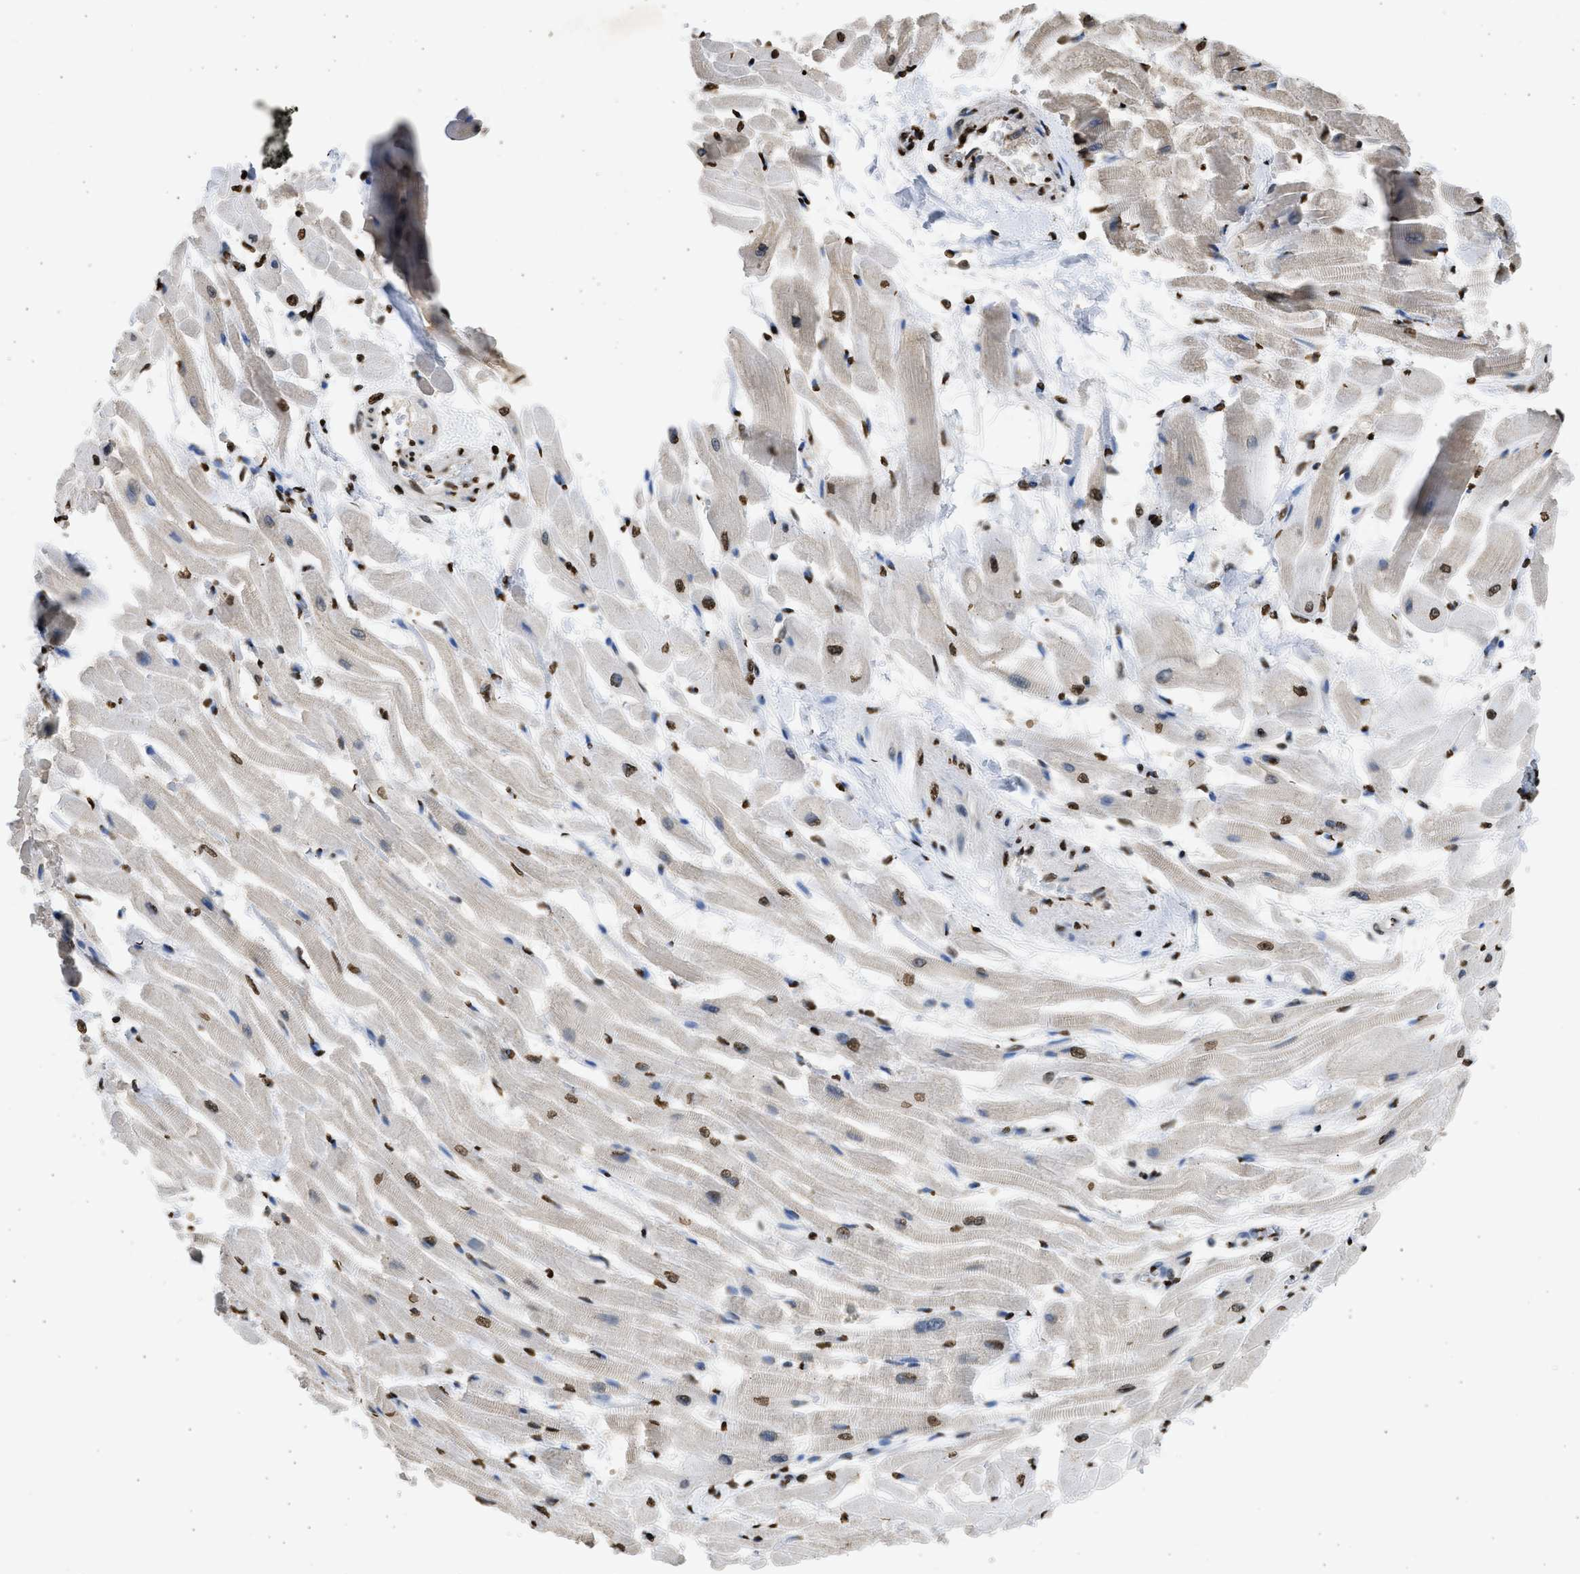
{"staining": {"intensity": "strong", "quantity": "25%-75%", "location": "nuclear"}, "tissue": "heart muscle", "cell_type": "Cardiomyocytes", "image_type": "normal", "snomed": [{"axis": "morphology", "description": "Normal tissue, NOS"}, {"axis": "topography", "description": "Heart"}], "caption": "A histopathology image of human heart muscle stained for a protein displays strong nuclear brown staining in cardiomyocytes.", "gene": "RRAGC", "patient": {"sex": "male", "age": 45}}